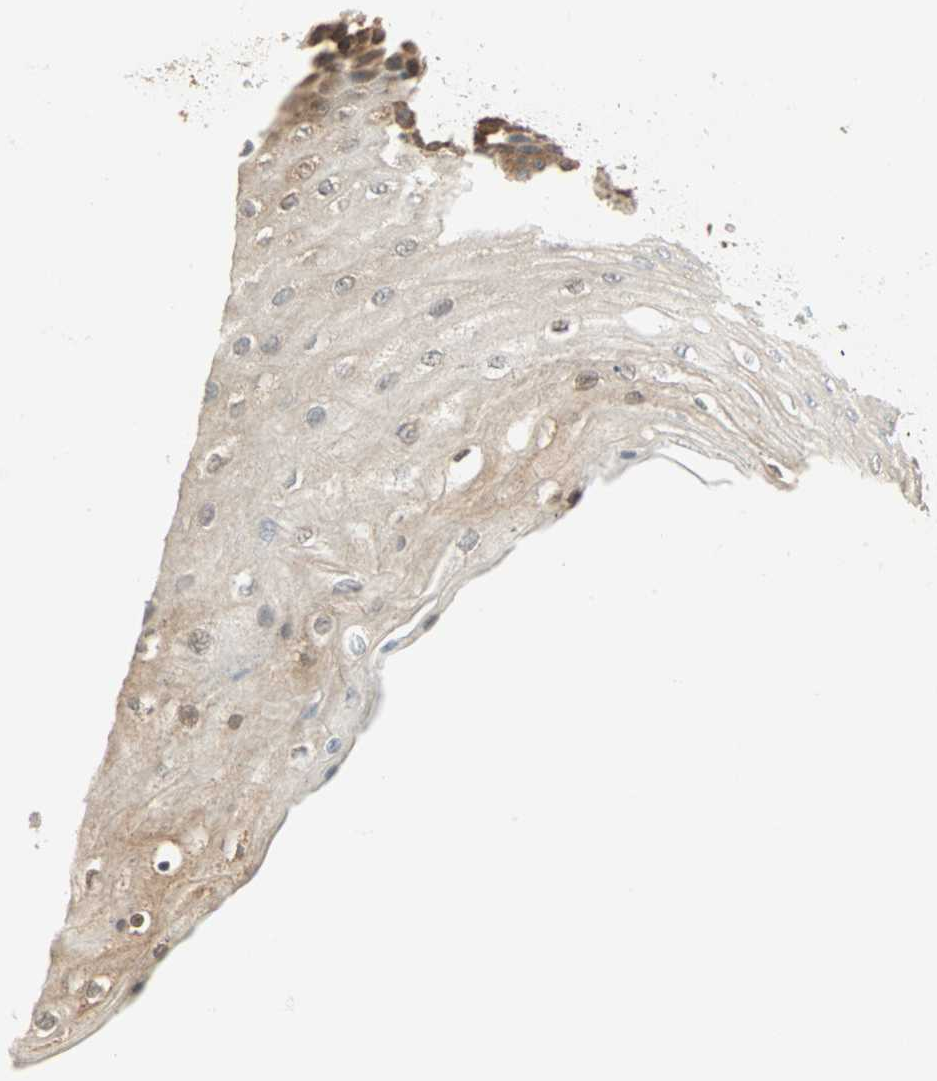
{"staining": {"intensity": "moderate", "quantity": "25%-75%", "location": "cytoplasmic/membranous"}, "tissue": "skin", "cell_type": "Epidermal cells", "image_type": "normal", "snomed": [{"axis": "morphology", "description": "Normal tissue, NOS"}, {"axis": "topography", "description": "Anal"}], "caption": "High-power microscopy captured an immunohistochemistry photomicrograph of benign skin, revealing moderate cytoplasmic/membranous staining in about 25%-75% of epidermal cells.", "gene": "ATF6", "patient": {"sex": "female", "age": 46}}